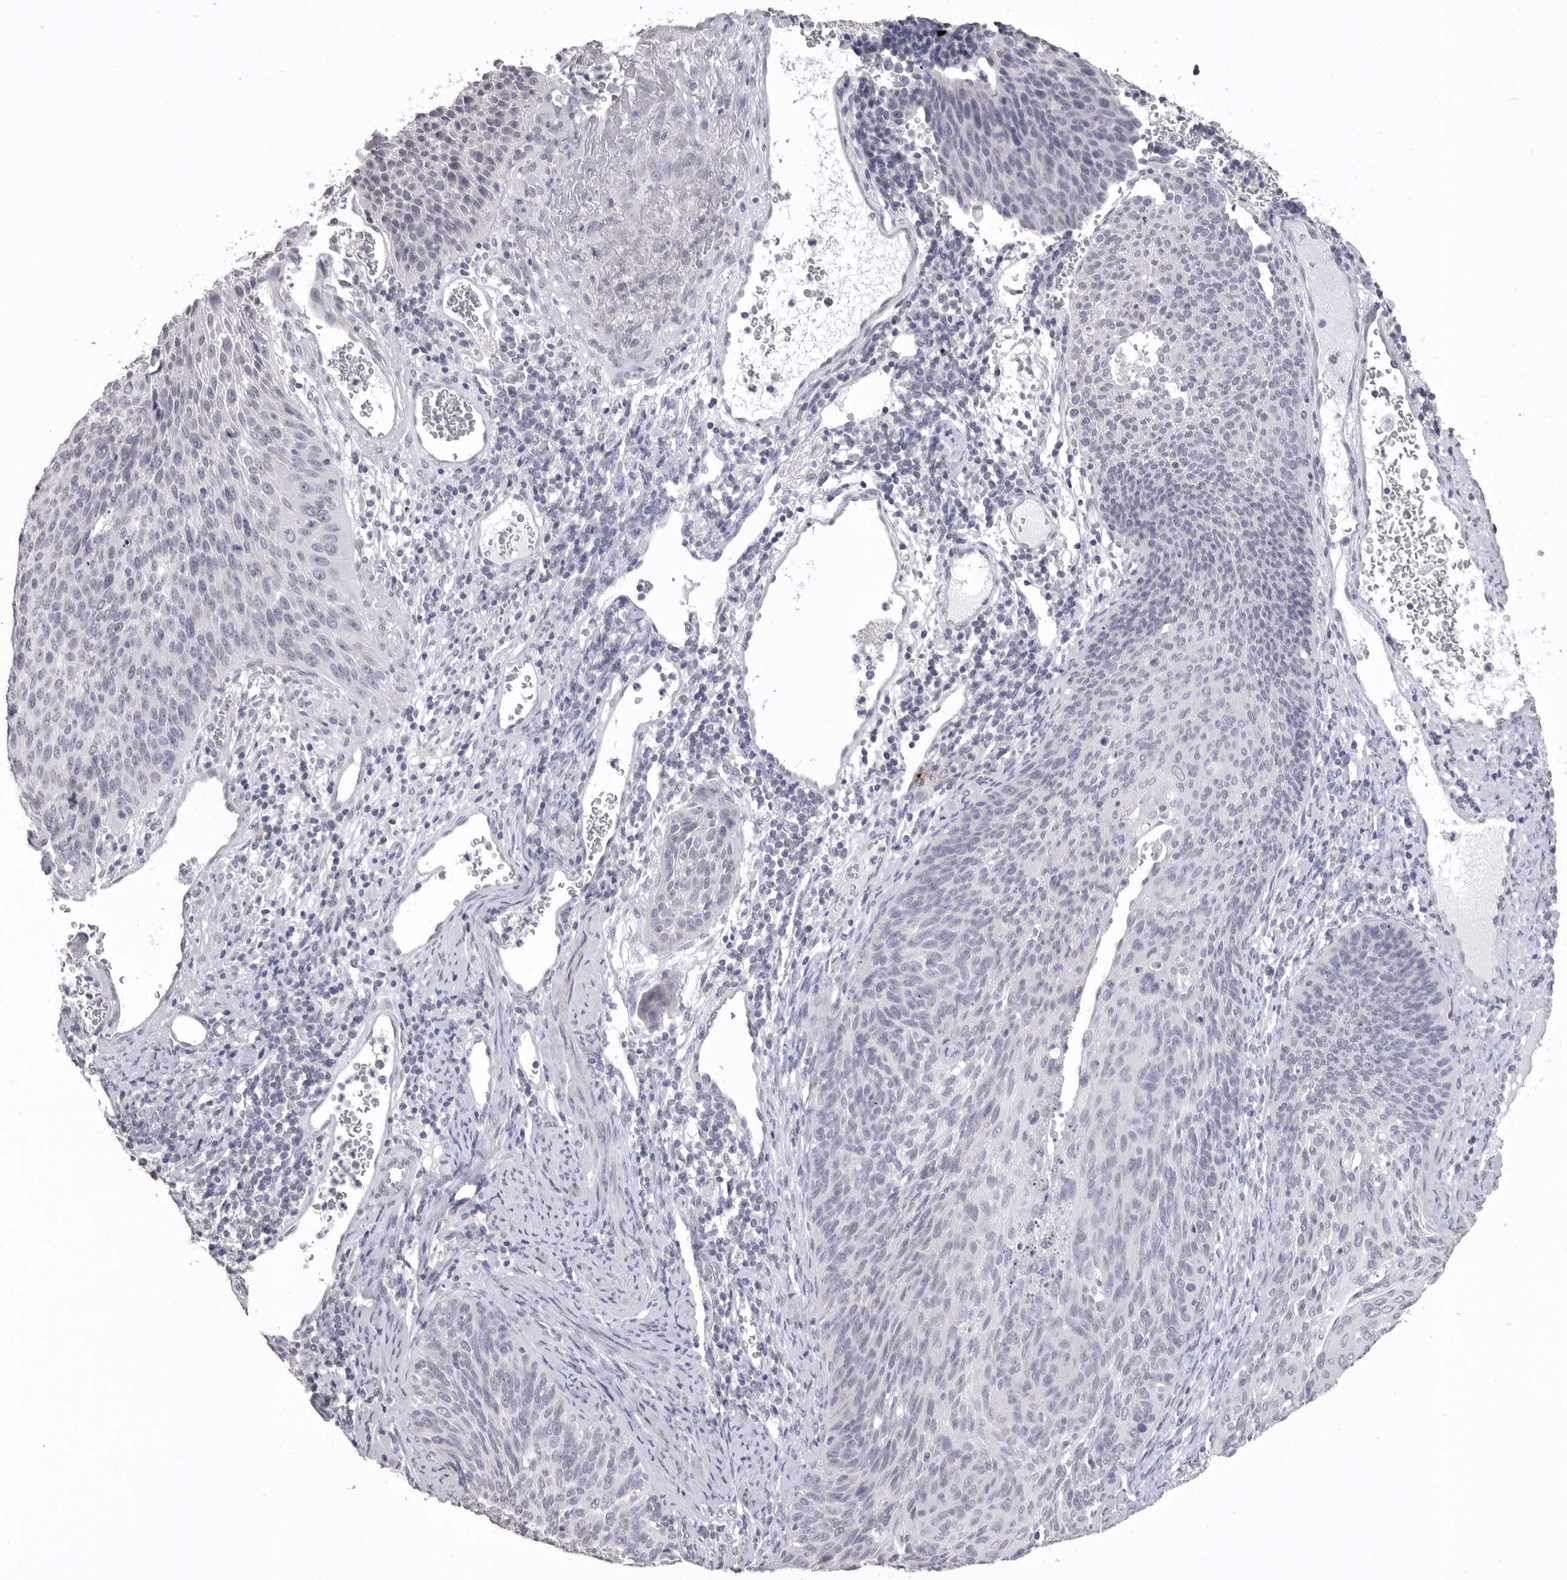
{"staining": {"intensity": "negative", "quantity": "none", "location": "none"}, "tissue": "cervical cancer", "cell_type": "Tumor cells", "image_type": "cancer", "snomed": [{"axis": "morphology", "description": "Squamous cell carcinoma, NOS"}, {"axis": "topography", "description": "Cervix"}], "caption": "The IHC histopathology image has no significant staining in tumor cells of cervical cancer tissue.", "gene": "ICAM5", "patient": {"sex": "female", "age": 55}}